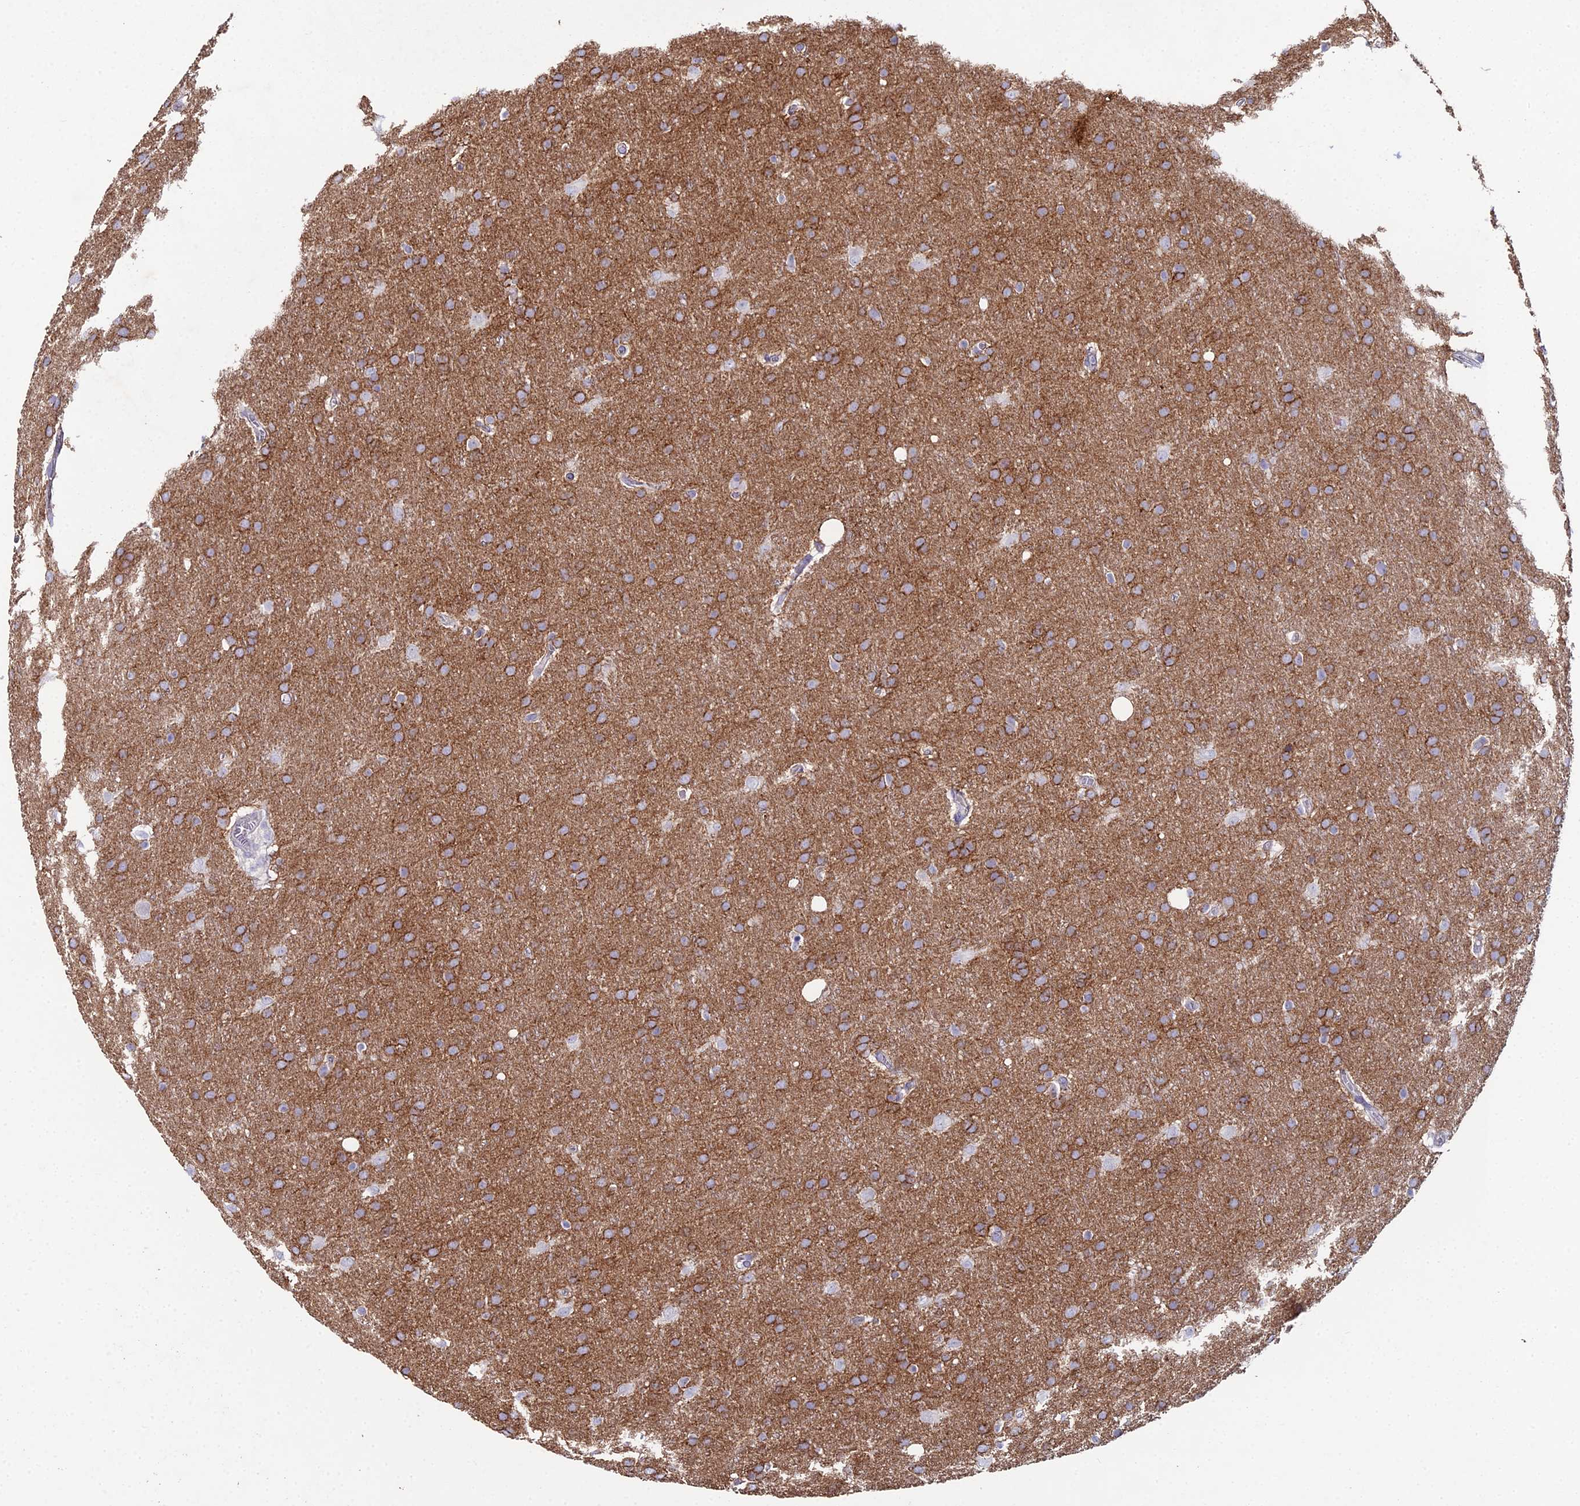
{"staining": {"intensity": "moderate", "quantity": ">75%", "location": "cytoplasmic/membranous"}, "tissue": "glioma", "cell_type": "Tumor cells", "image_type": "cancer", "snomed": [{"axis": "morphology", "description": "Glioma, malignant, Low grade"}, {"axis": "topography", "description": "Brain"}], "caption": "Malignant glioma (low-grade) tissue shows moderate cytoplasmic/membranous staining in approximately >75% of tumor cells, visualized by immunohistochemistry.", "gene": "NCAM1", "patient": {"sex": "female", "age": 32}}